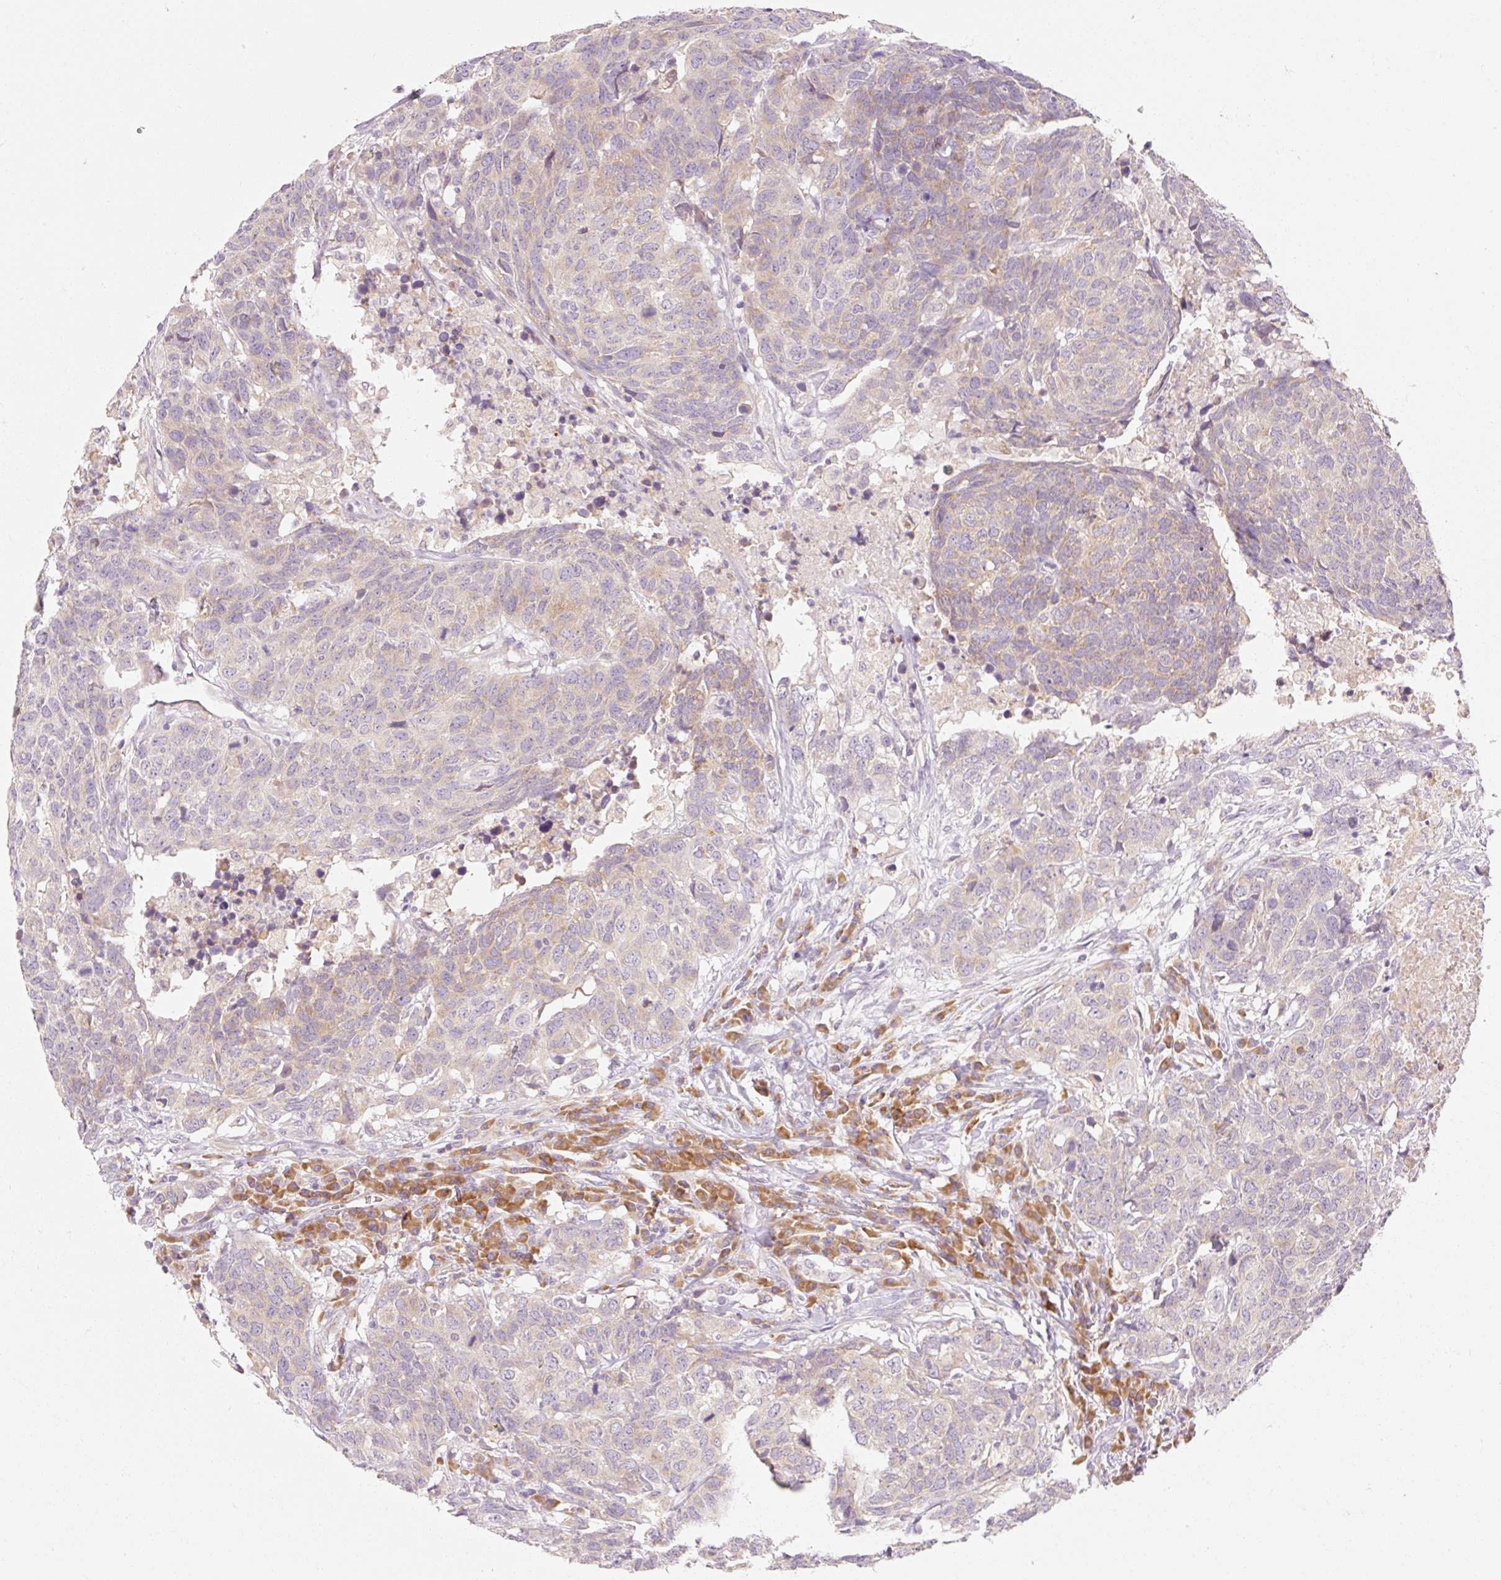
{"staining": {"intensity": "weak", "quantity": "<25%", "location": "cytoplasmic/membranous"}, "tissue": "head and neck cancer", "cell_type": "Tumor cells", "image_type": "cancer", "snomed": [{"axis": "morphology", "description": "Normal tissue, NOS"}, {"axis": "morphology", "description": "Squamous cell carcinoma, NOS"}, {"axis": "topography", "description": "Skeletal muscle"}, {"axis": "topography", "description": "Vascular tissue"}, {"axis": "topography", "description": "Peripheral nerve tissue"}, {"axis": "topography", "description": "Head-Neck"}], "caption": "Head and neck cancer stained for a protein using immunohistochemistry exhibits no staining tumor cells.", "gene": "MYO1D", "patient": {"sex": "male", "age": 66}}